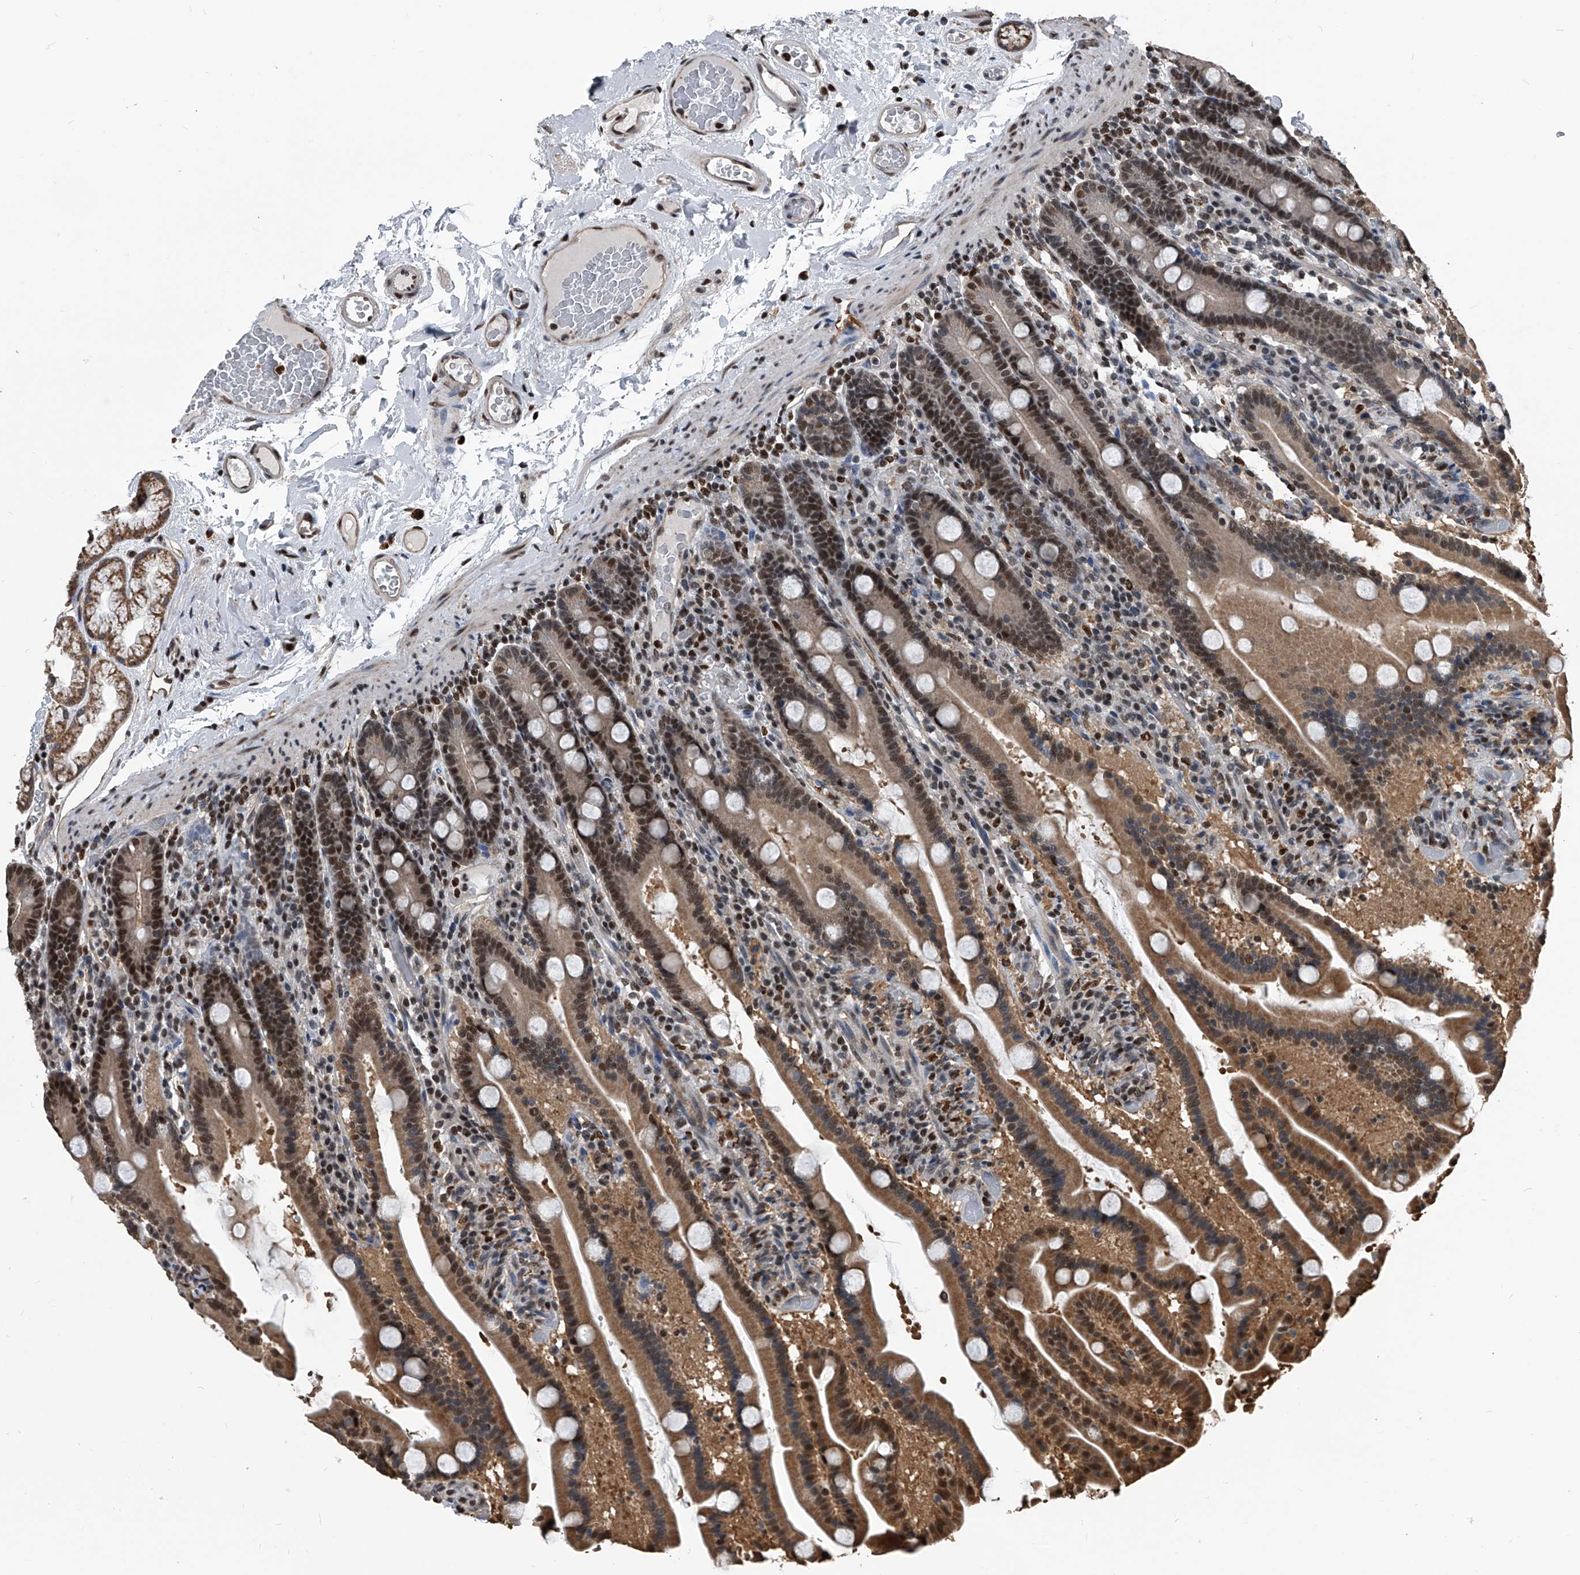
{"staining": {"intensity": "moderate", "quantity": ">75%", "location": "cytoplasmic/membranous,nuclear"}, "tissue": "duodenum", "cell_type": "Glandular cells", "image_type": "normal", "snomed": [{"axis": "morphology", "description": "Normal tissue, NOS"}, {"axis": "topography", "description": "Duodenum"}], "caption": "Human duodenum stained with a brown dye demonstrates moderate cytoplasmic/membranous,nuclear positive positivity in about >75% of glandular cells.", "gene": "FKBP5", "patient": {"sex": "male", "age": 55}}